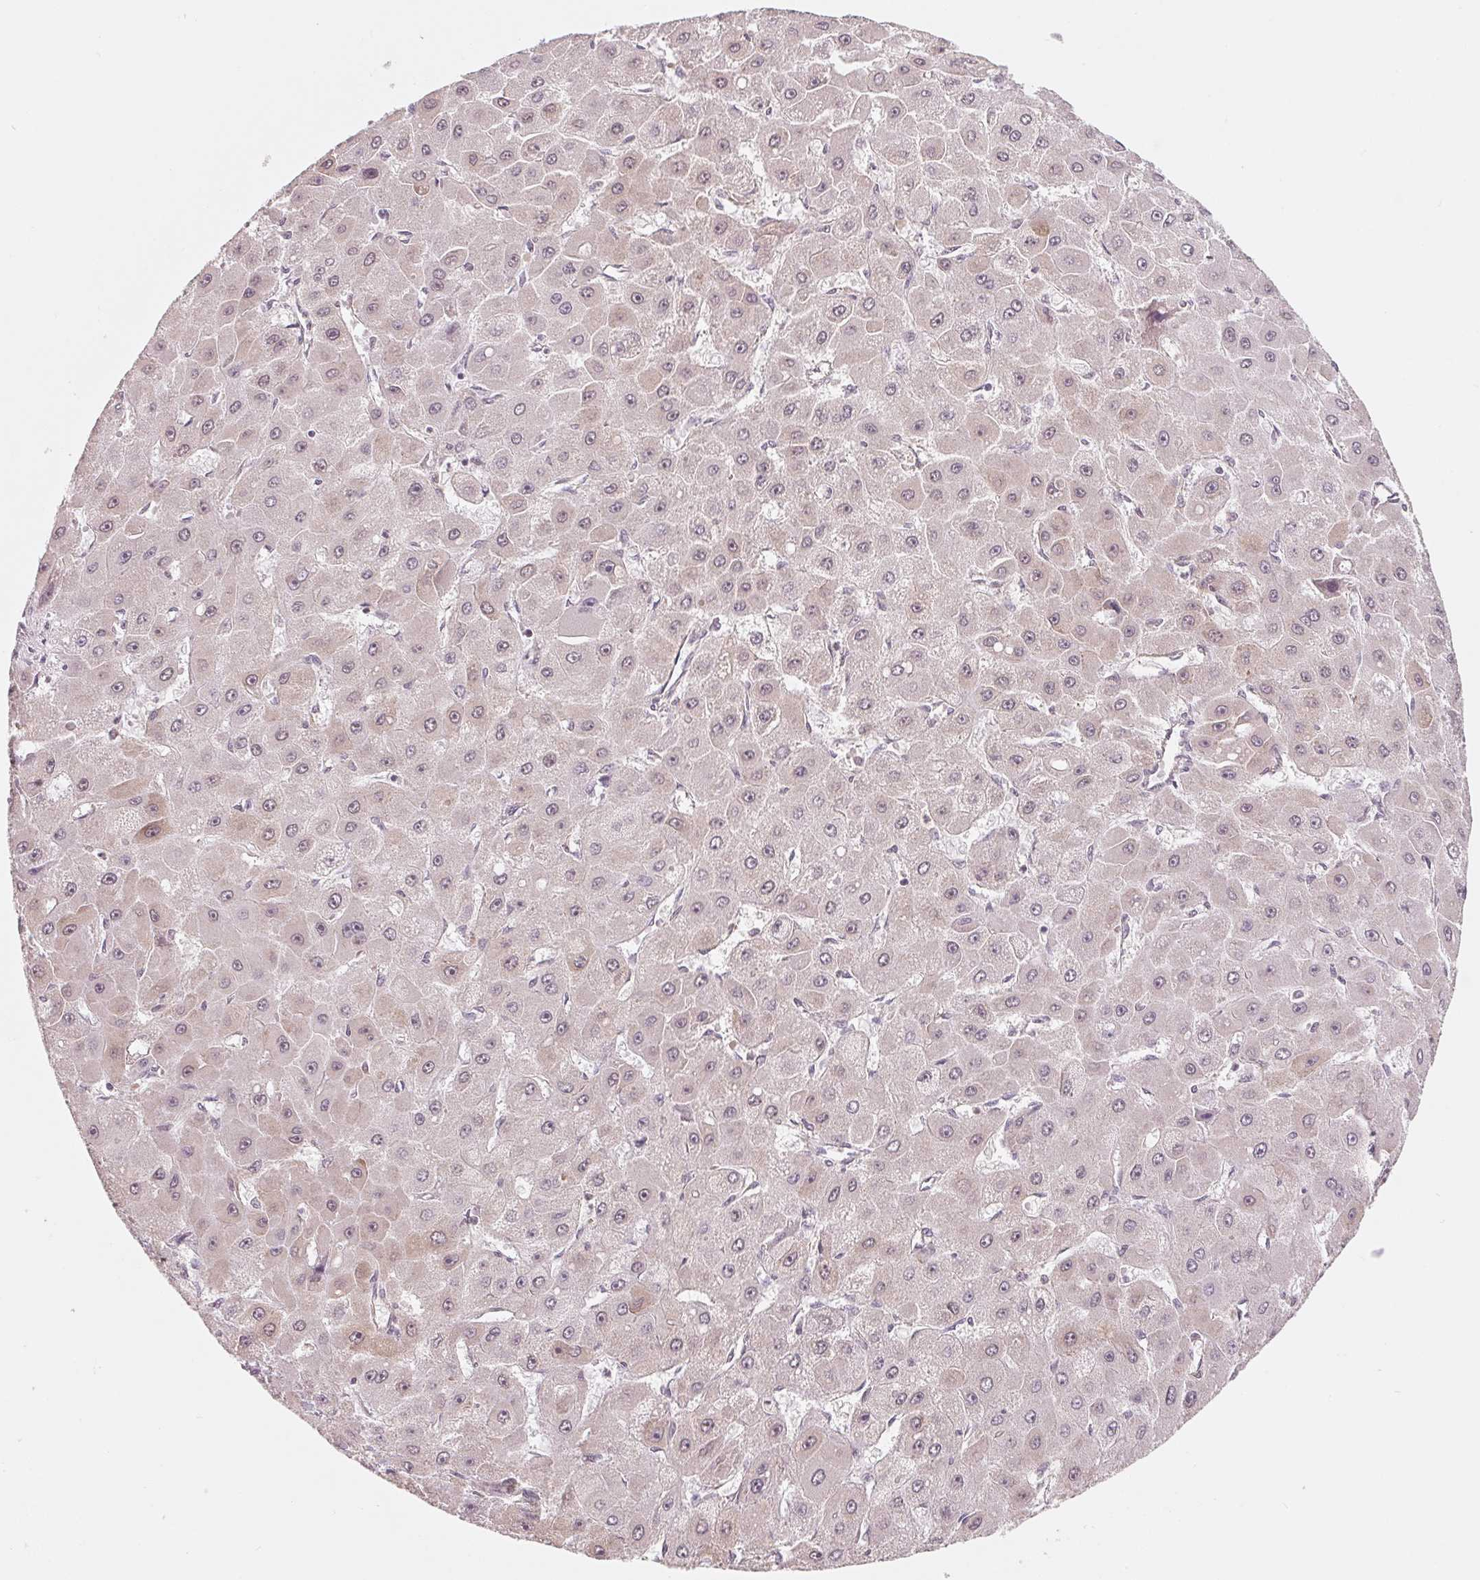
{"staining": {"intensity": "weak", "quantity": "<25%", "location": "cytoplasmic/membranous"}, "tissue": "liver cancer", "cell_type": "Tumor cells", "image_type": "cancer", "snomed": [{"axis": "morphology", "description": "Carcinoma, Hepatocellular, NOS"}, {"axis": "topography", "description": "Liver"}], "caption": "Photomicrograph shows no protein positivity in tumor cells of liver hepatocellular carcinoma tissue.", "gene": "GIGYF2", "patient": {"sex": "female", "age": 25}}